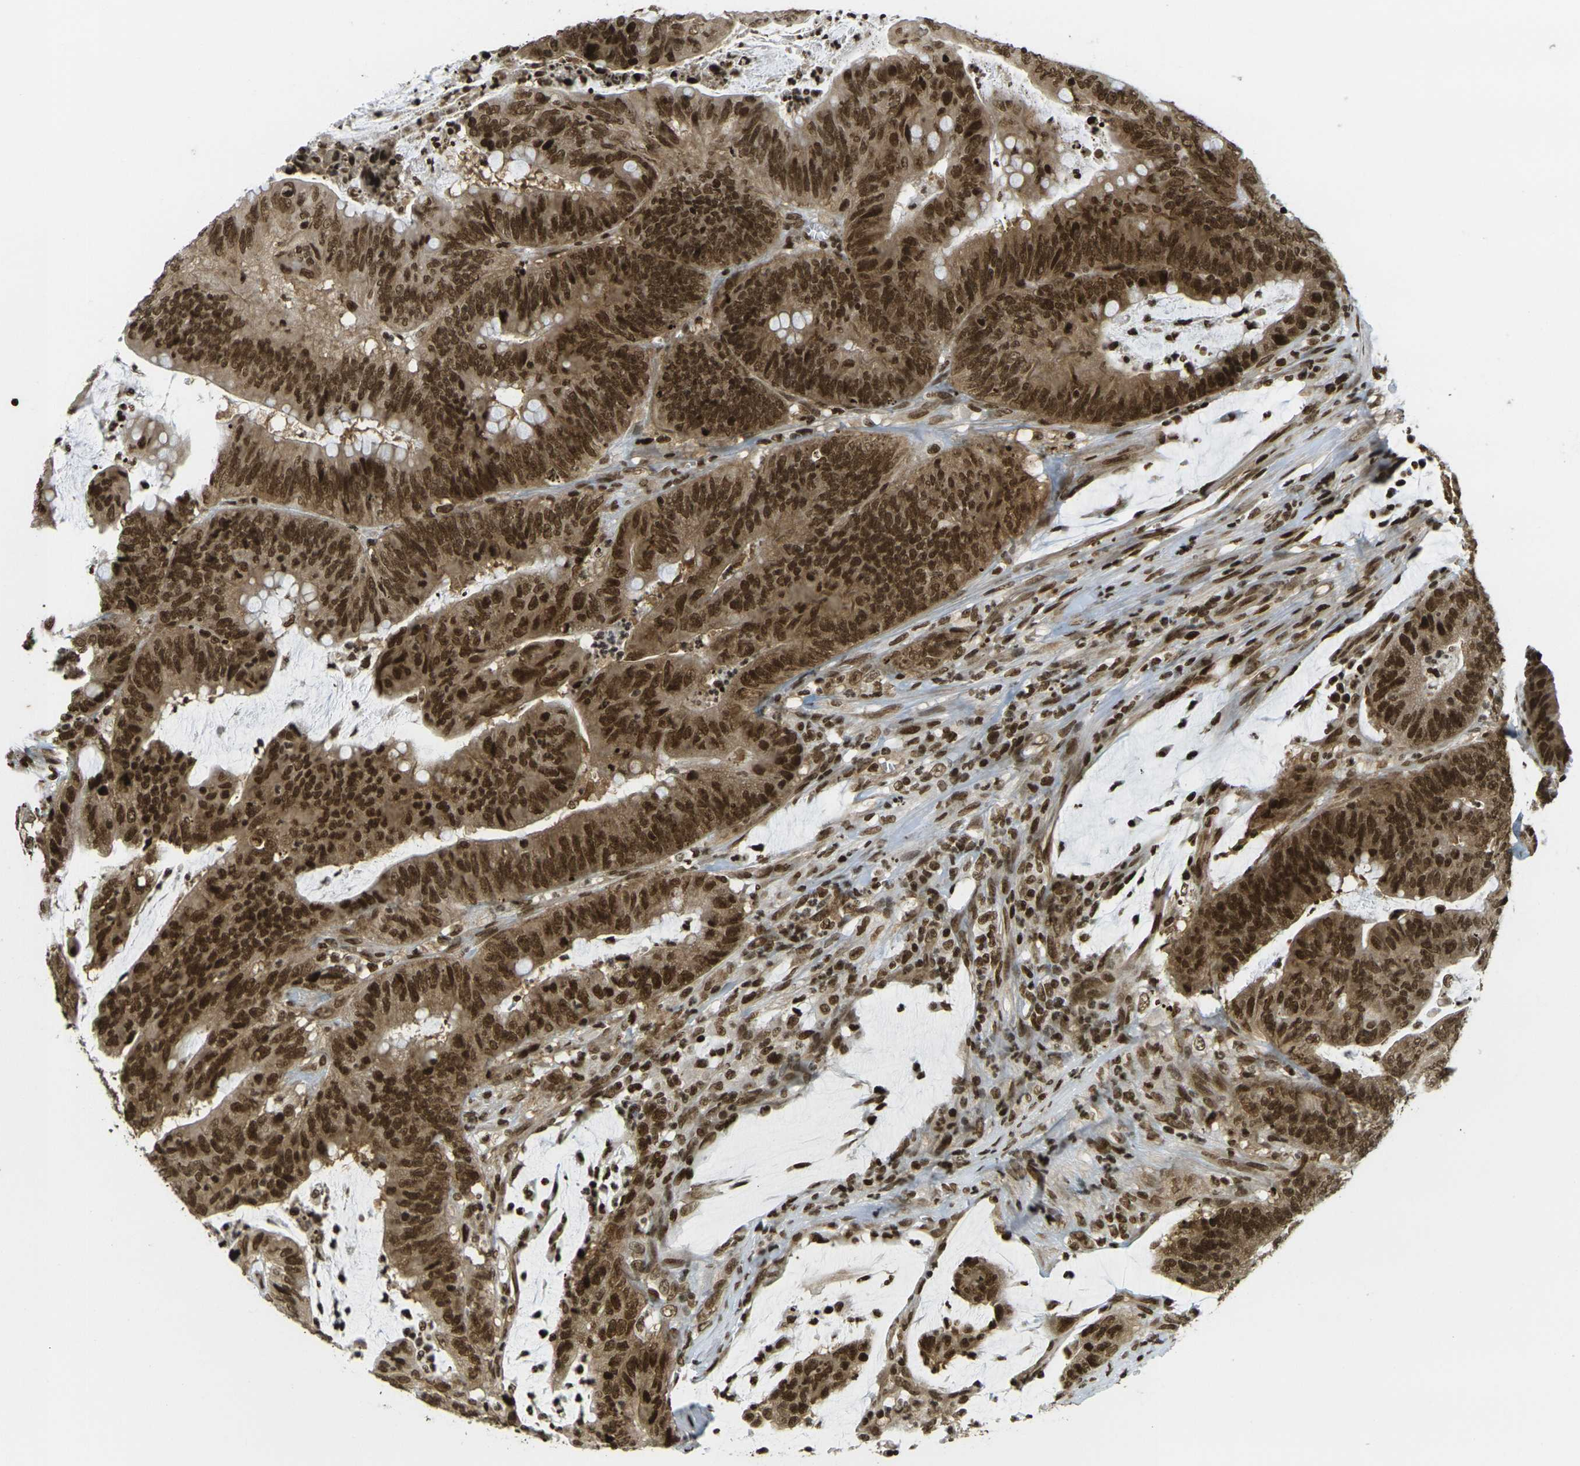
{"staining": {"intensity": "strong", "quantity": ">75%", "location": "cytoplasmic/membranous,nuclear"}, "tissue": "colorectal cancer", "cell_type": "Tumor cells", "image_type": "cancer", "snomed": [{"axis": "morphology", "description": "Adenocarcinoma, NOS"}, {"axis": "topography", "description": "Colon"}], "caption": "Colorectal cancer (adenocarcinoma) tissue reveals strong cytoplasmic/membranous and nuclear expression in about >75% of tumor cells", "gene": "RUVBL2", "patient": {"sex": "male", "age": 45}}